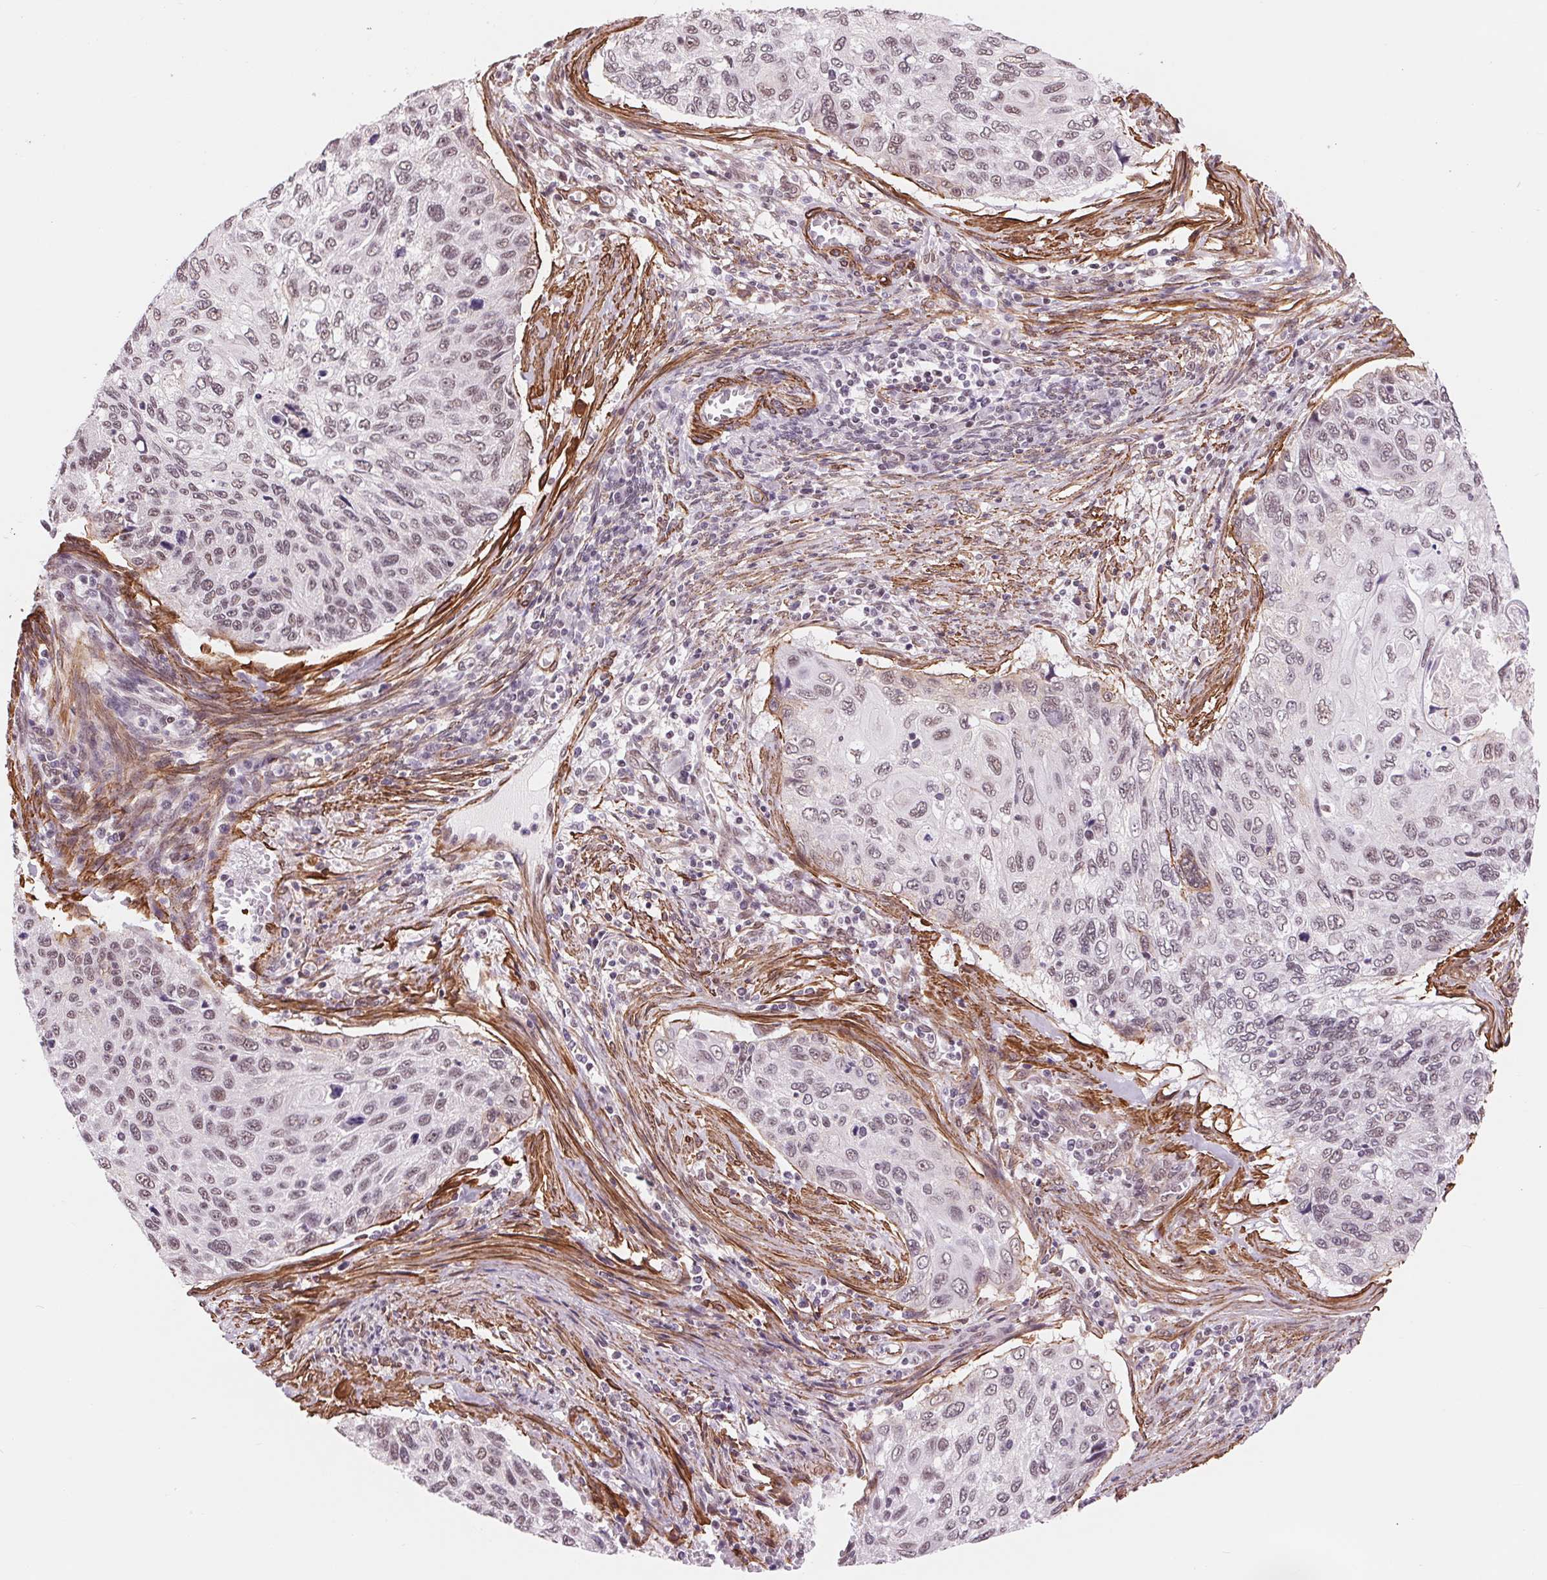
{"staining": {"intensity": "weak", "quantity": ">75%", "location": "nuclear"}, "tissue": "cervical cancer", "cell_type": "Tumor cells", "image_type": "cancer", "snomed": [{"axis": "morphology", "description": "Squamous cell carcinoma, NOS"}, {"axis": "topography", "description": "Cervix"}], "caption": "Weak nuclear protein staining is present in about >75% of tumor cells in cervical cancer. (Brightfield microscopy of DAB IHC at high magnification).", "gene": "BCAT1", "patient": {"sex": "female", "age": 70}}